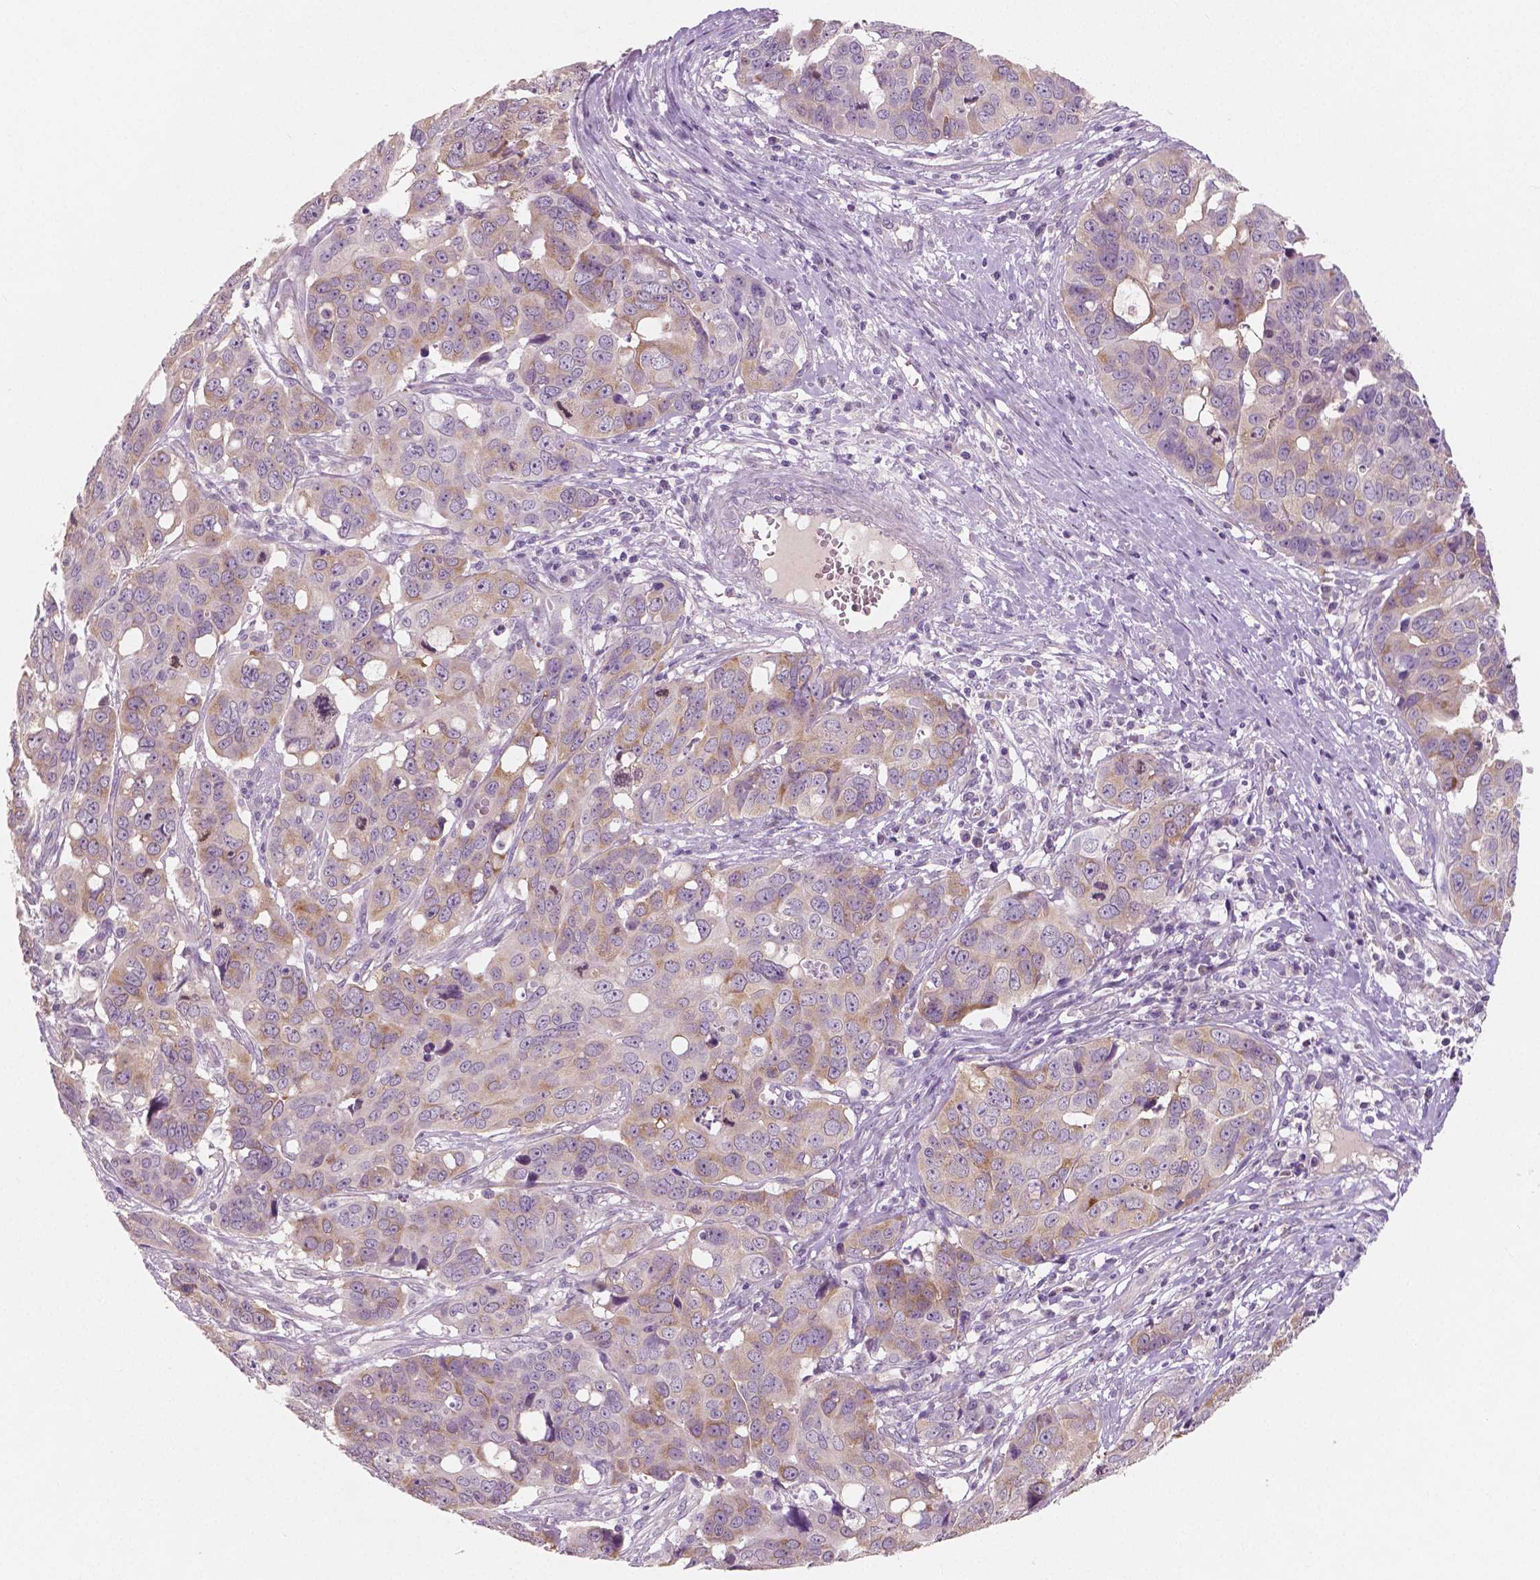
{"staining": {"intensity": "weak", "quantity": "25%-75%", "location": "cytoplasmic/membranous"}, "tissue": "ovarian cancer", "cell_type": "Tumor cells", "image_type": "cancer", "snomed": [{"axis": "morphology", "description": "Carcinoma, endometroid"}, {"axis": "topography", "description": "Ovary"}], "caption": "Ovarian endometroid carcinoma tissue displays weak cytoplasmic/membranous expression in about 25%-75% of tumor cells", "gene": "LSM14B", "patient": {"sex": "female", "age": 78}}